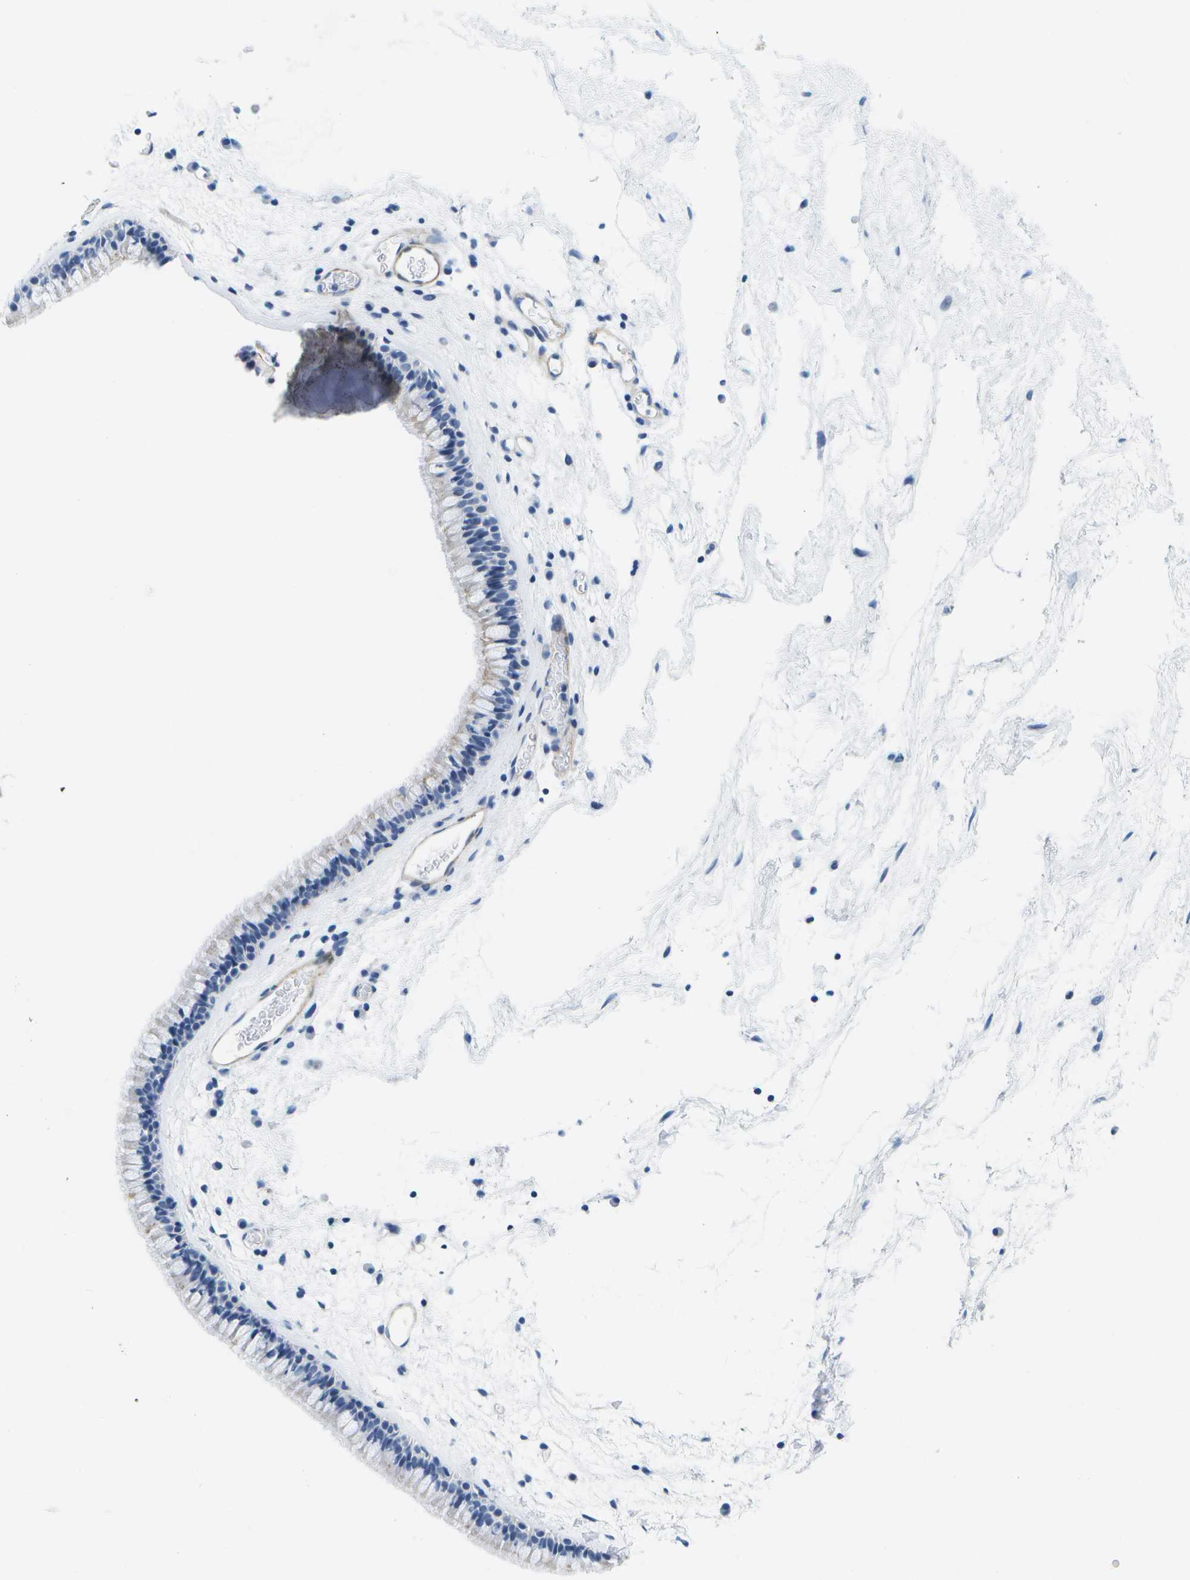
{"staining": {"intensity": "negative", "quantity": "none", "location": "none"}, "tissue": "nasopharynx", "cell_type": "Respiratory epithelial cells", "image_type": "normal", "snomed": [{"axis": "morphology", "description": "Normal tissue, NOS"}, {"axis": "morphology", "description": "Inflammation, NOS"}, {"axis": "topography", "description": "Nasopharynx"}], "caption": "Immunohistochemistry (IHC) histopathology image of unremarkable nasopharynx: human nasopharynx stained with DAB displays no significant protein expression in respiratory epithelial cells. The staining is performed using DAB (3,3'-diaminobenzidine) brown chromogen with nuclei counter-stained in using hematoxylin.", "gene": "ADGRG6", "patient": {"sex": "male", "age": 48}}